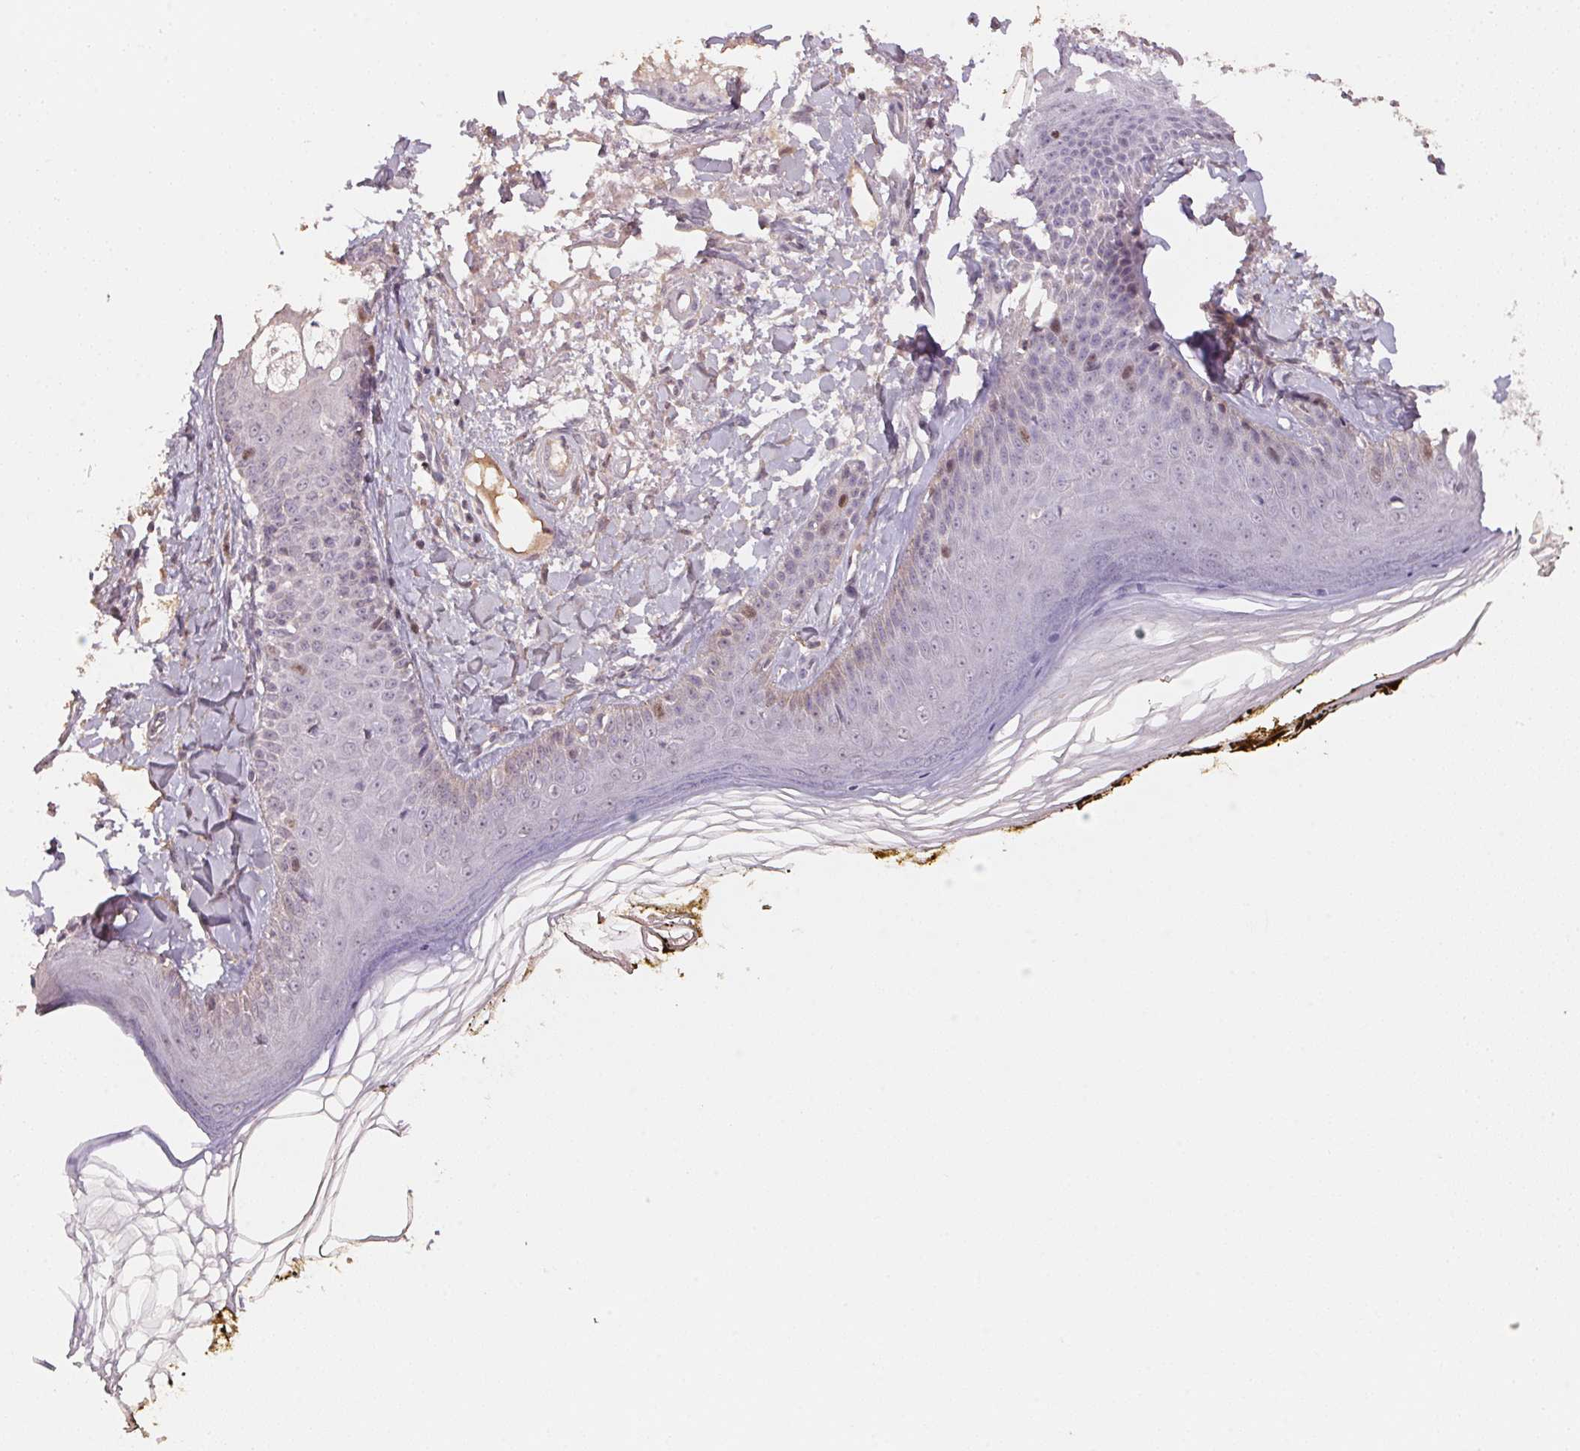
{"staining": {"intensity": "negative", "quantity": "none", "location": "none"}, "tissue": "skin", "cell_type": "Fibroblasts", "image_type": "normal", "snomed": [{"axis": "morphology", "description": "Normal tissue, NOS"}, {"axis": "topography", "description": "Skin"}], "caption": "This is a histopathology image of immunohistochemistry (IHC) staining of benign skin, which shows no positivity in fibroblasts.", "gene": "CENPF", "patient": {"sex": "male", "age": 76}}